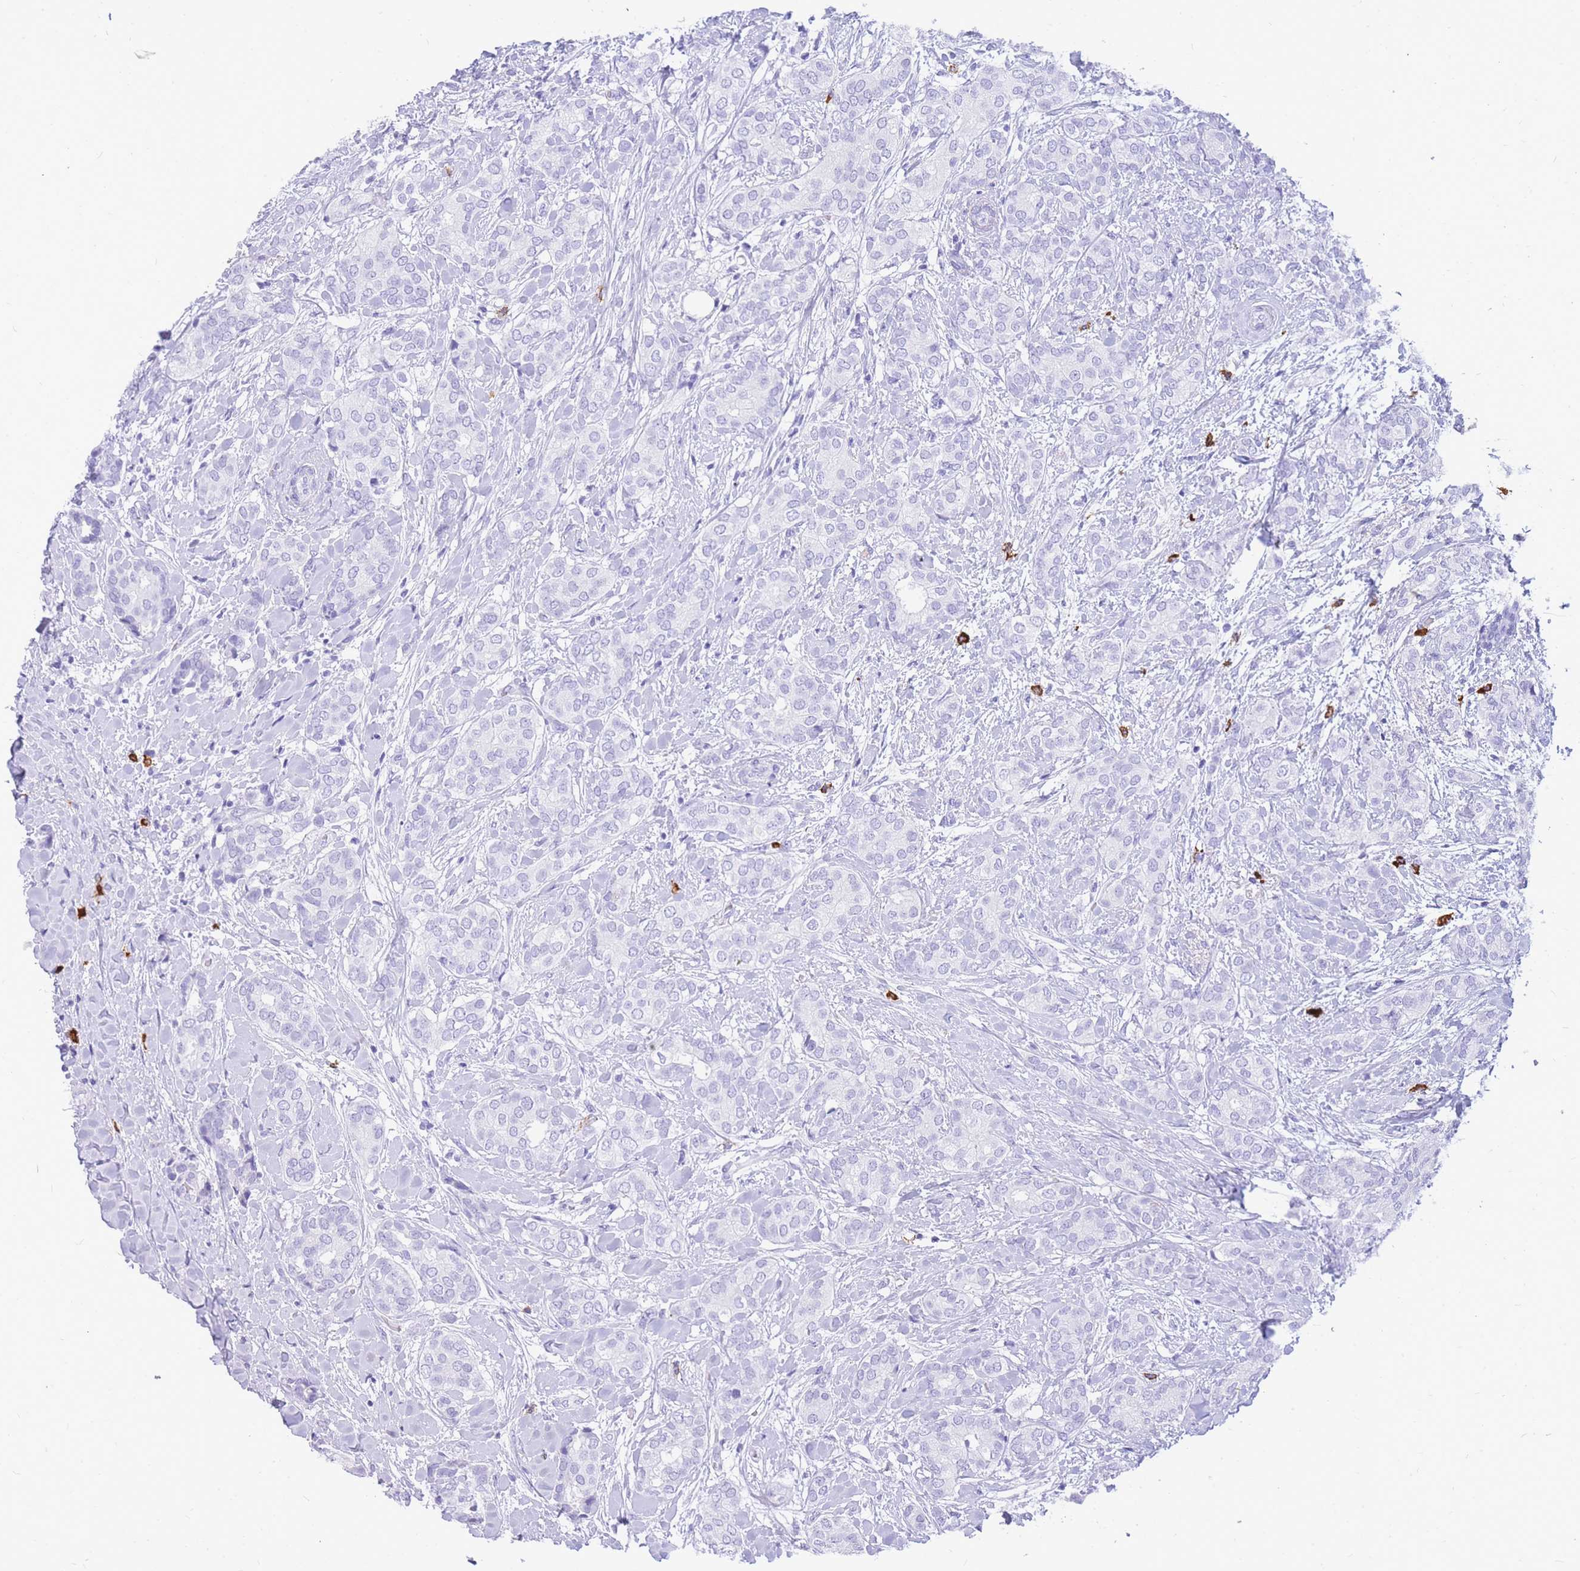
{"staining": {"intensity": "negative", "quantity": "none", "location": "none"}, "tissue": "breast cancer", "cell_type": "Tumor cells", "image_type": "cancer", "snomed": [{"axis": "morphology", "description": "Duct carcinoma"}, {"axis": "topography", "description": "Breast"}], "caption": "This micrograph is of breast cancer stained with immunohistochemistry to label a protein in brown with the nuclei are counter-stained blue. There is no positivity in tumor cells.", "gene": "HERC1", "patient": {"sex": "female", "age": 73}}